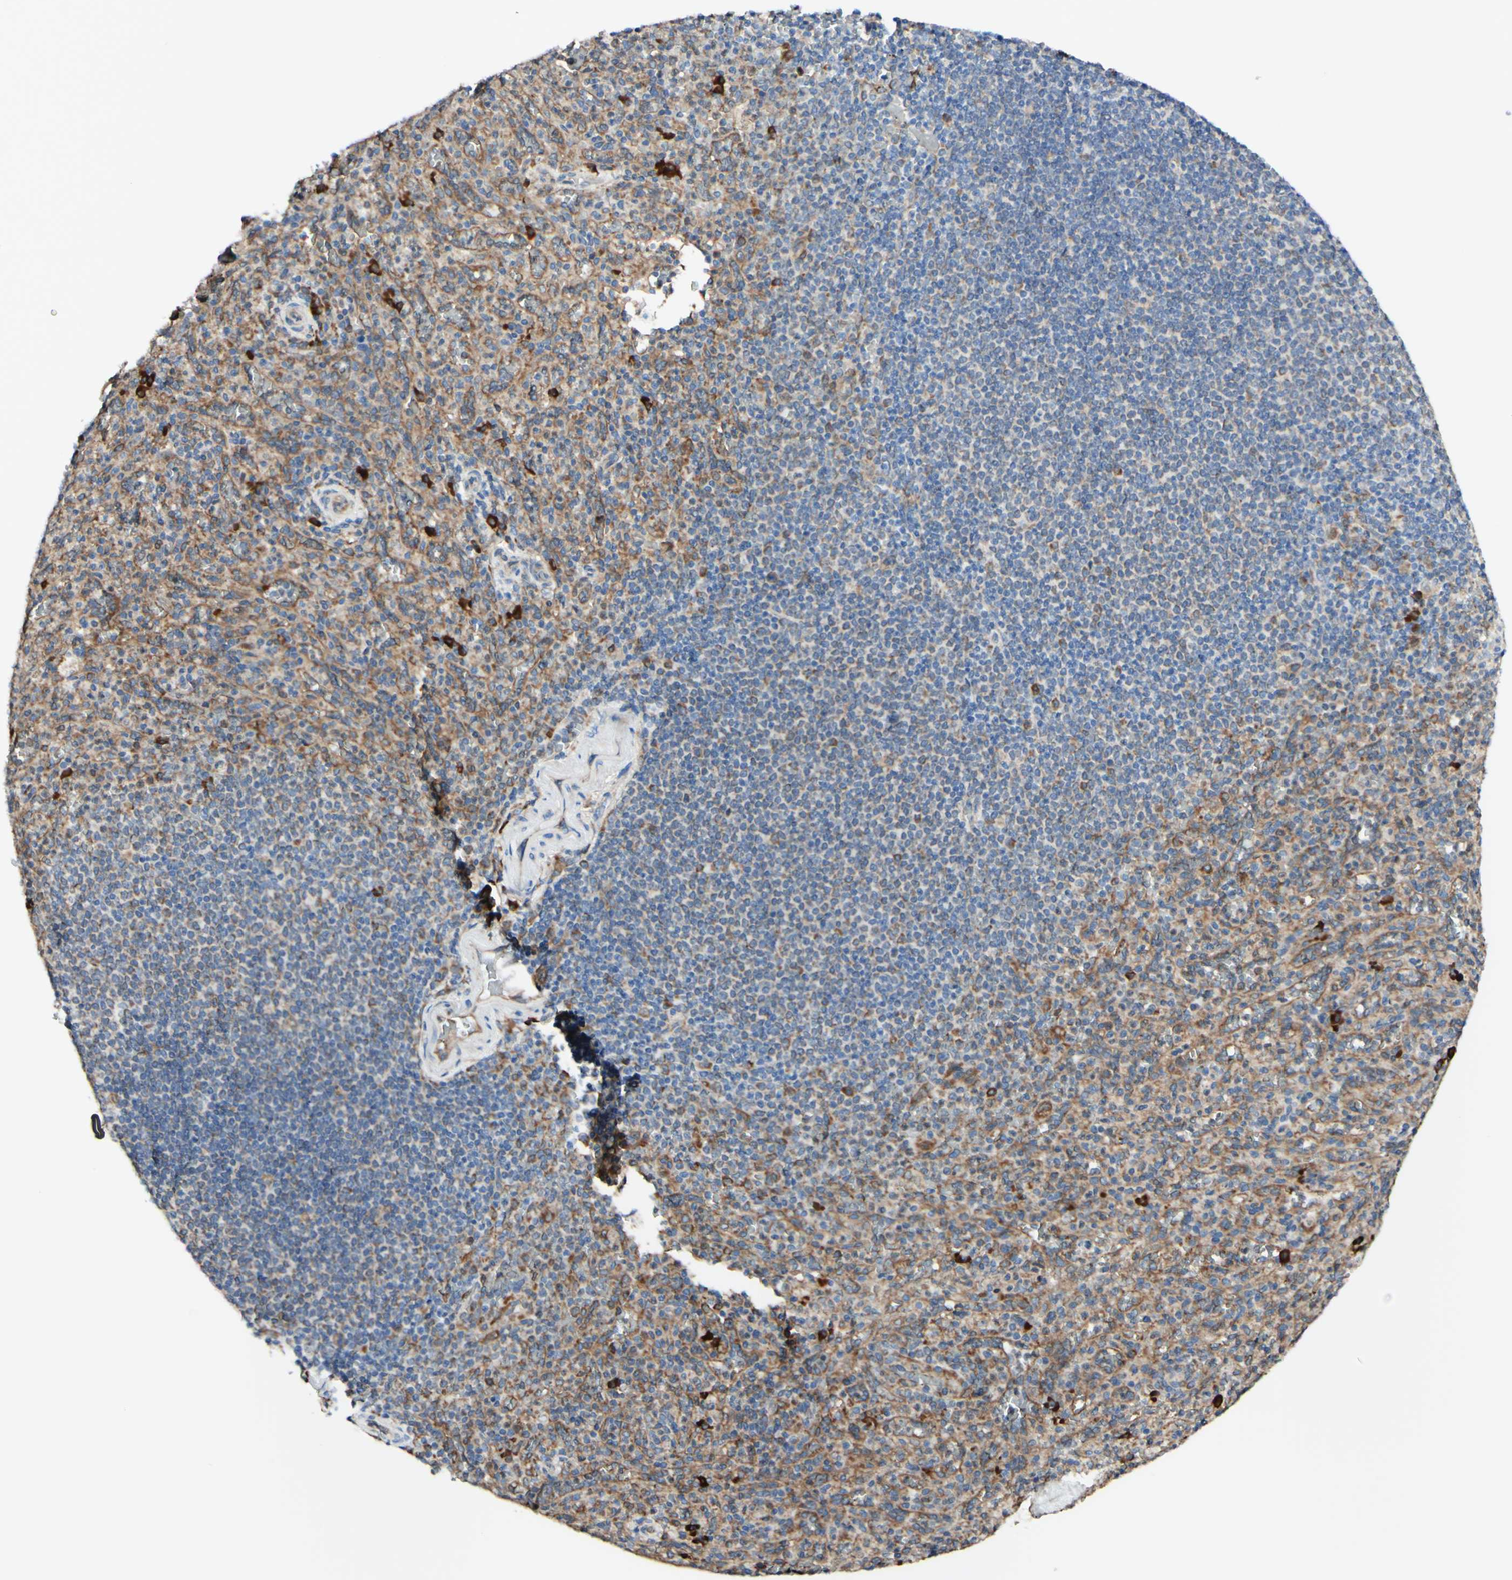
{"staining": {"intensity": "strong", "quantity": "<25%", "location": "cytoplasmic/membranous"}, "tissue": "spleen", "cell_type": "Cells in red pulp", "image_type": "normal", "snomed": [{"axis": "morphology", "description": "Normal tissue, NOS"}, {"axis": "topography", "description": "Spleen"}], "caption": "Strong cytoplasmic/membranous protein expression is identified in about <25% of cells in red pulp in spleen.", "gene": "DNAJB11", "patient": {"sex": "male", "age": 36}}